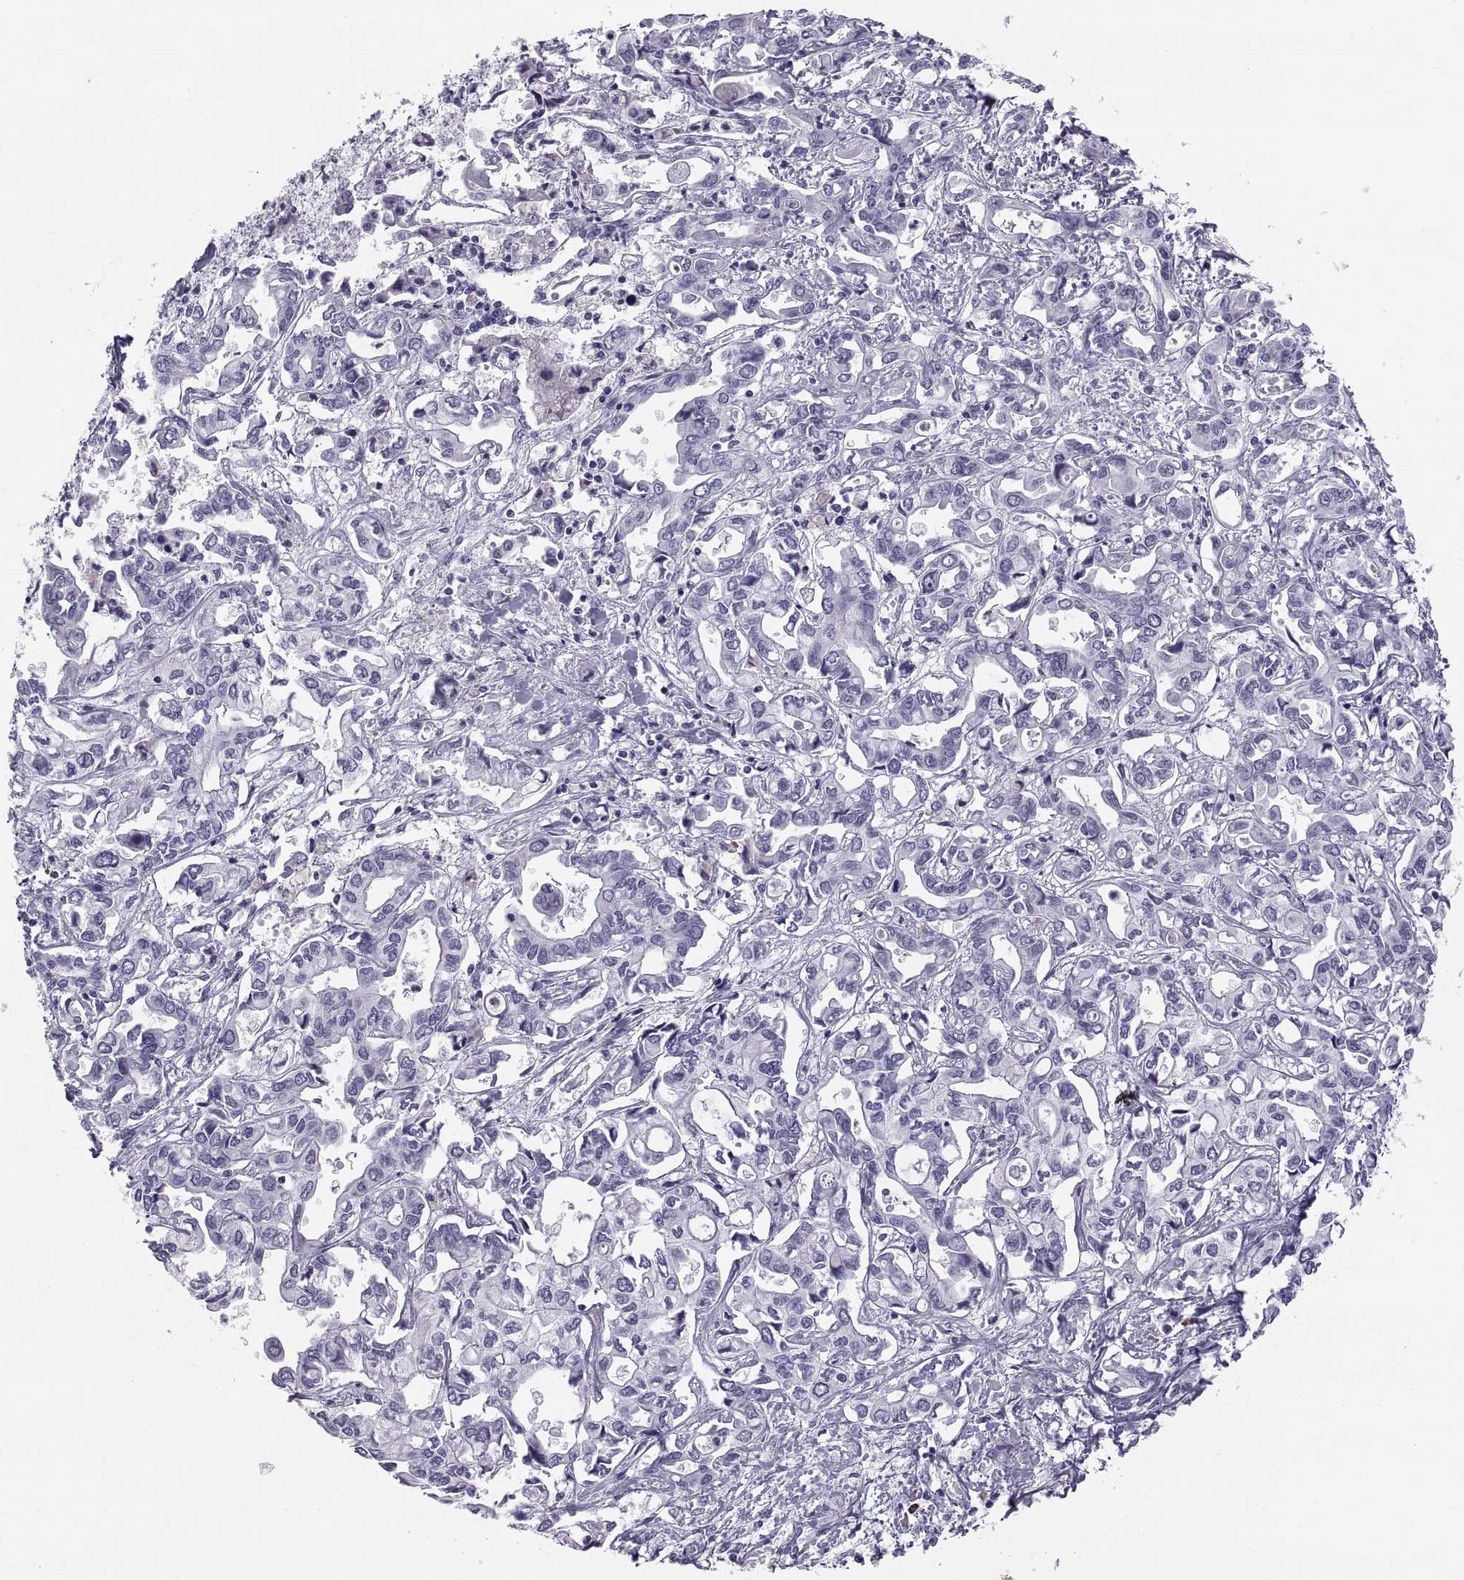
{"staining": {"intensity": "negative", "quantity": "none", "location": "none"}, "tissue": "liver cancer", "cell_type": "Tumor cells", "image_type": "cancer", "snomed": [{"axis": "morphology", "description": "Cholangiocarcinoma"}, {"axis": "topography", "description": "Liver"}], "caption": "High power microscopy histopathology image of an IHC micrograph of liver cancer, revealing no significant expression in tumor cells.", "gene": "CT47A10", "patient": {"sex": "female", "age": 64}}